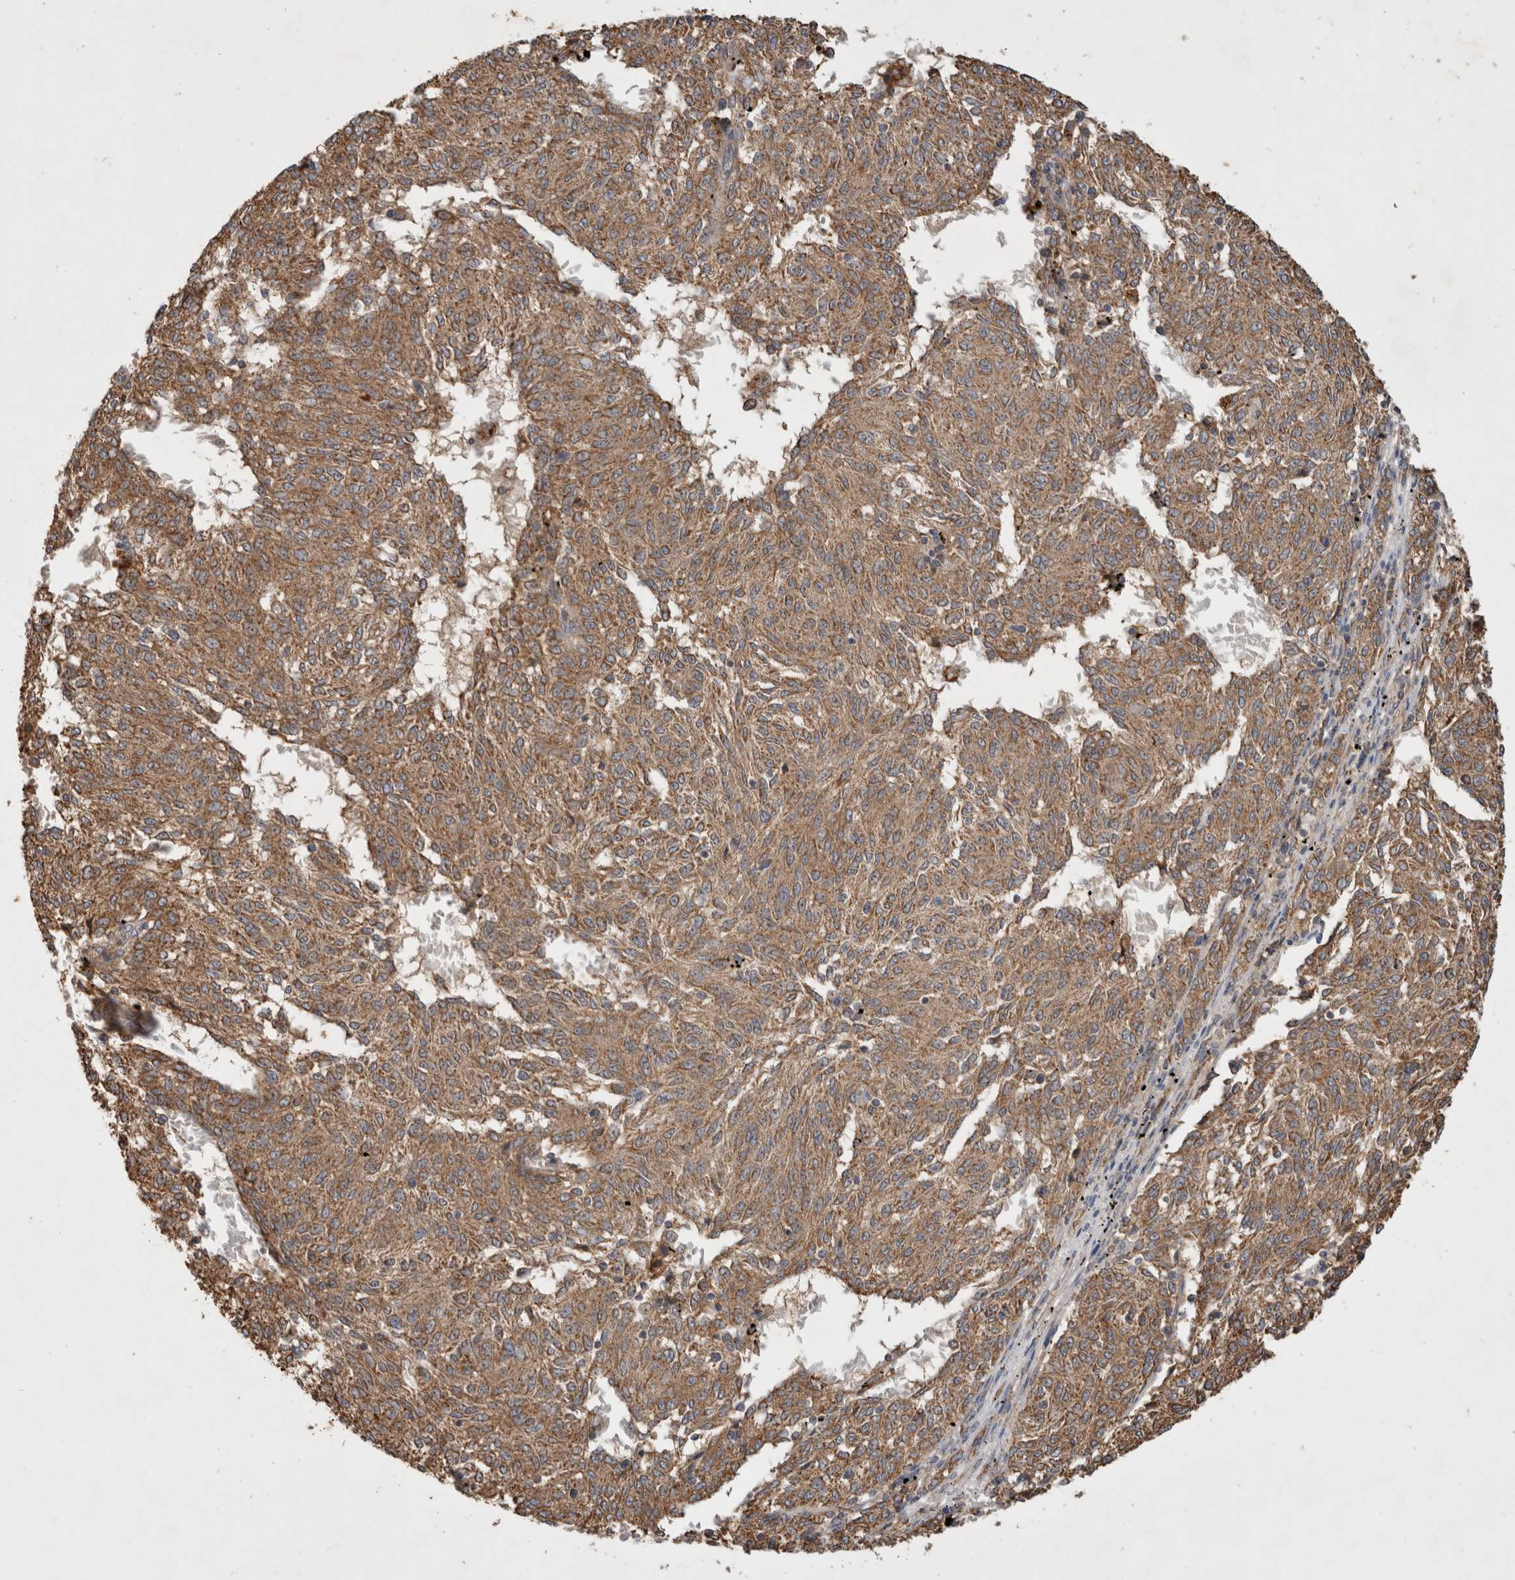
{"staining": {"intensity": "moderate", "quantity": ">75%", "location": "cytoplasmic/membranous"}, "tissue": "melanoma", "cell_type": "Tumor cells", "image_type": "cancer", "snomed": [{"axis": "morphology", "description": "Malignant melanoma, NOS"}, {"axis": "topography", "description": "Skin"}], "caption": "This is an image of immunohistochemistry staining of malignant melanoma, which shows moderate positivity in the cytoplasmic/membranous of tumor cells.", "gene": "SERAC1", "patient": {"sex": "female", "age": 72}}